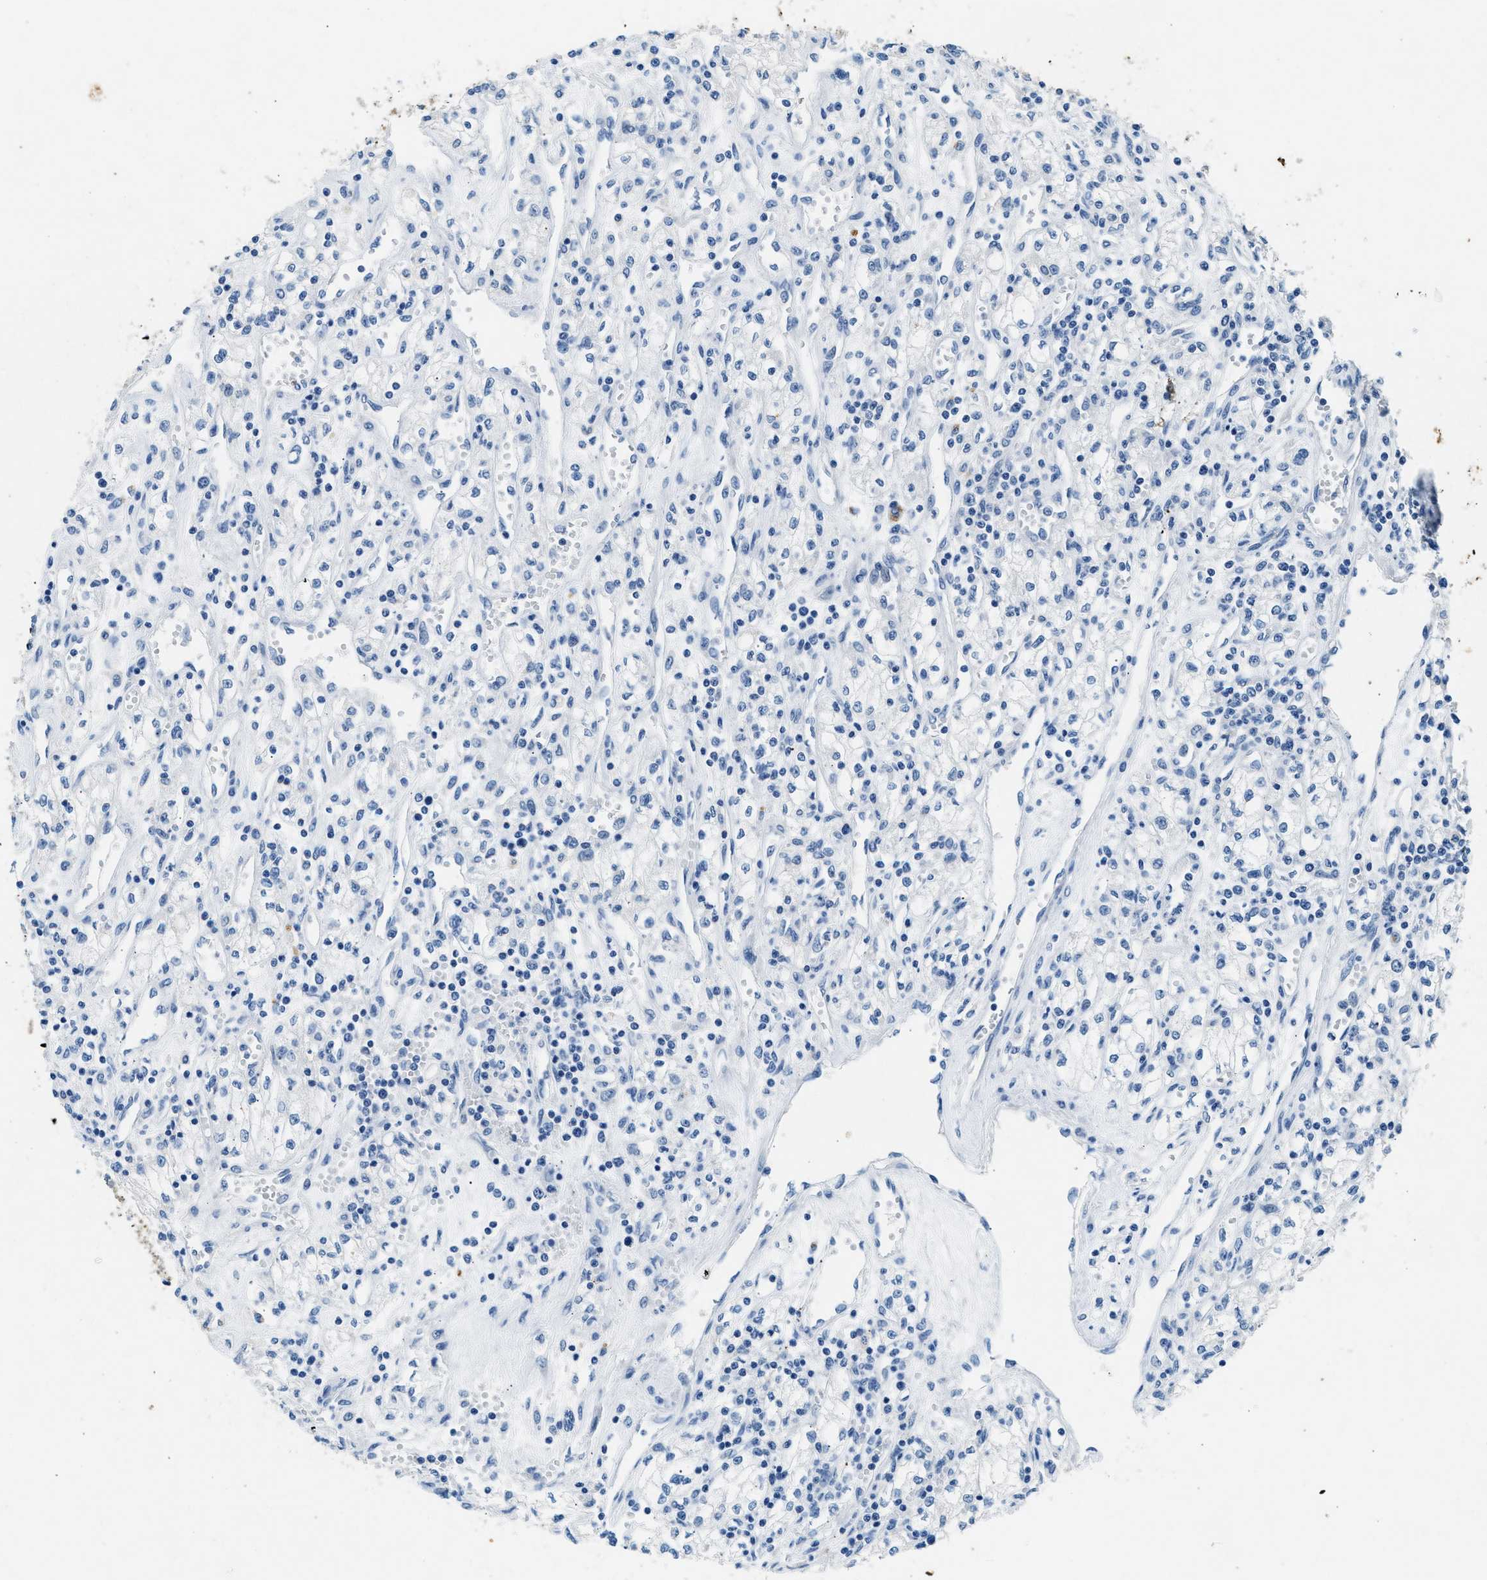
{"staining": {"intensity": "negative", "quantity": "none", "location": "none"}, "tissue": "renal cancer", "cell_type": "Tumor cells", "image_type": "cancer", "snomed": [{"axis": "morphology", "description": "Adenocarcinoma, NOS"}, {"axis": "topography", "description": "Kidney"}], "caption": "Immunohistochemical staining of renal cancer reveals no significant staining in tumor cells. (DAB immunohistochemistry (IHC) with hematoxylin counter stain).", "gene": "CFAP20", "patient": {"sex": "male", "age": 59}}